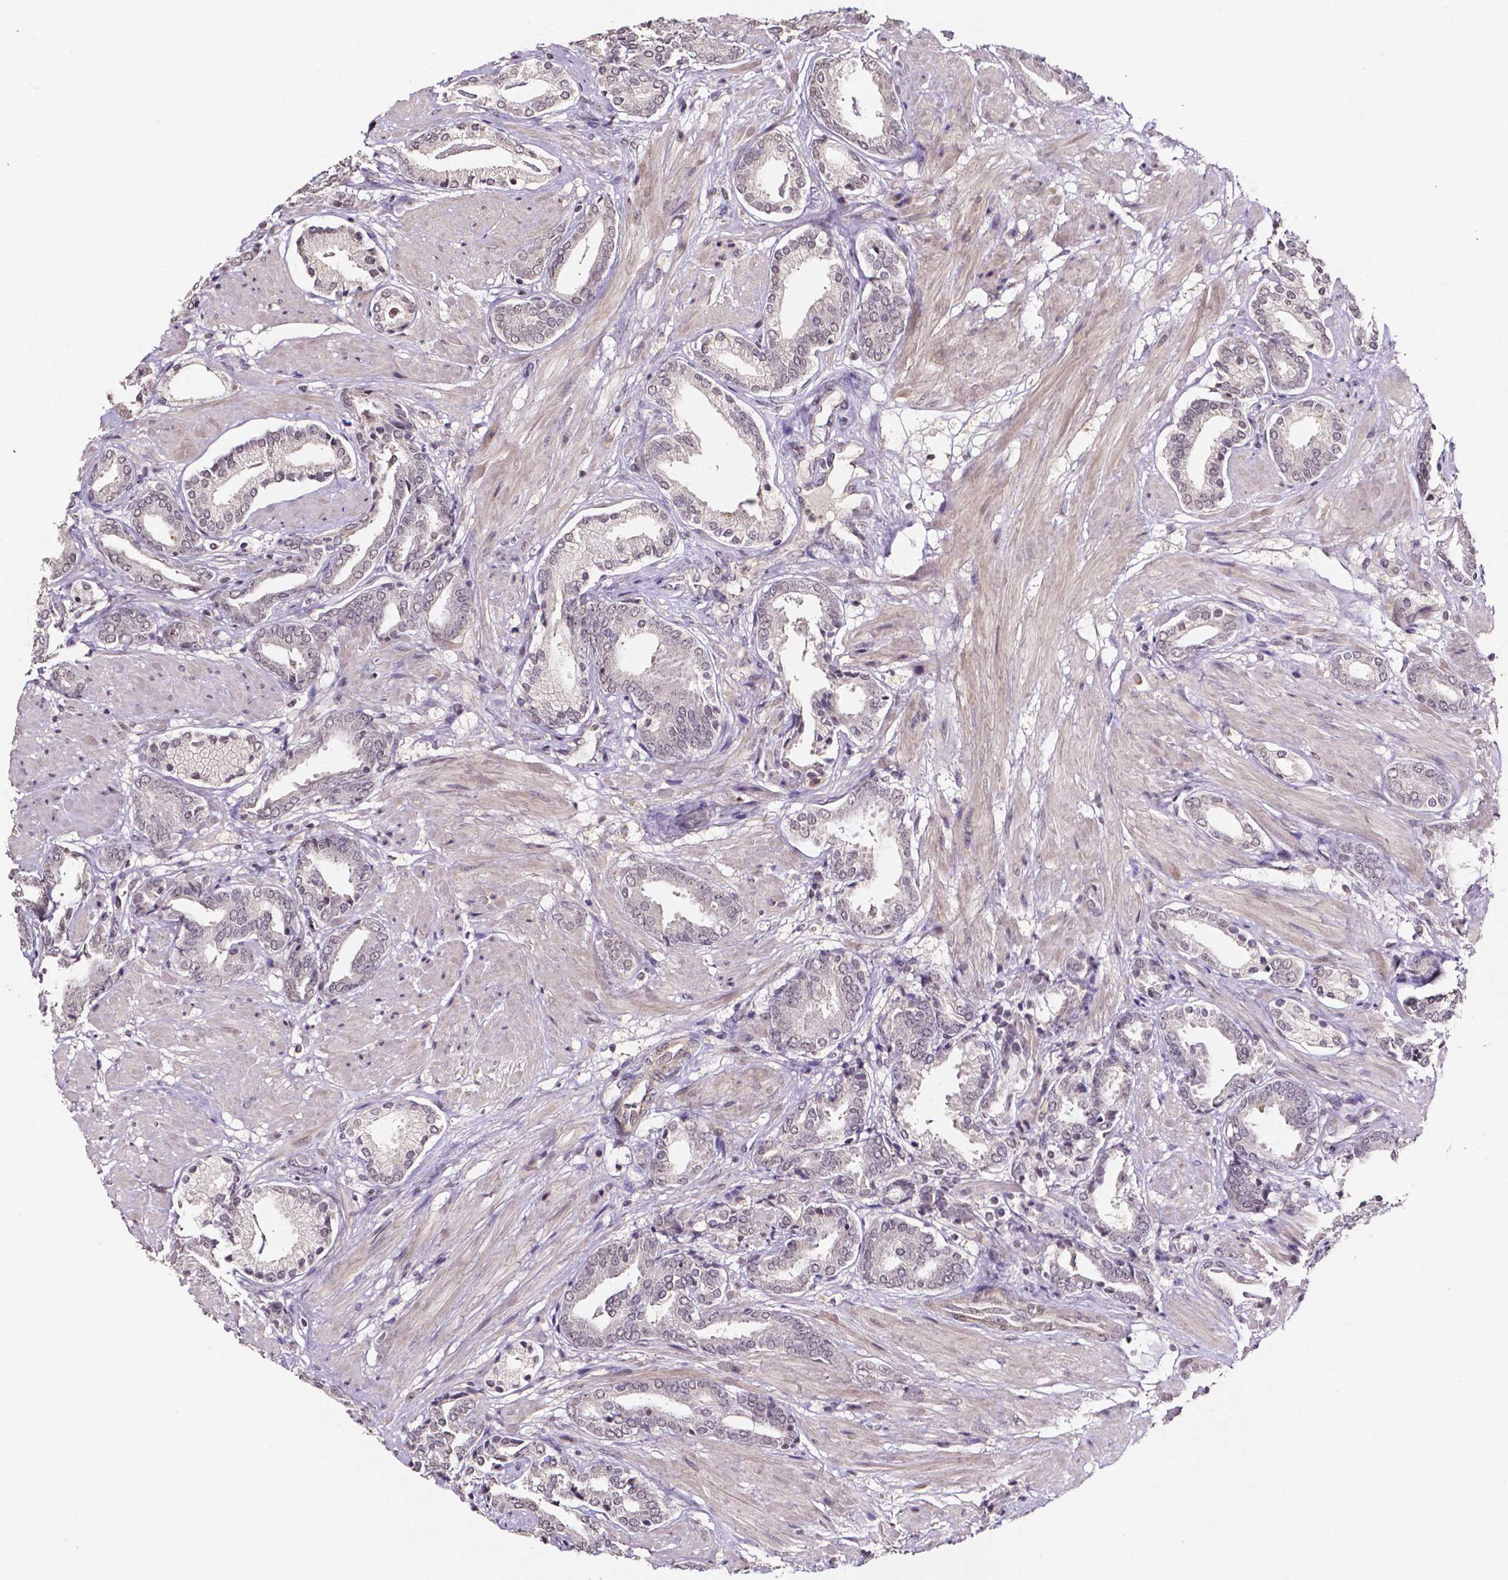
{"staining": {"intensity": "negative", "quantity": "none", "location": "none"}, "tissue": "prostate cancer", "cell_type": "Tumor cells", "image_type": "cancer", "snomed": [{"axis": "morphology", "description": "Adenocarcinoma, High grade"}, {"axis": "topography", "description": "Prostate"}], "caption": "Immunohistochemistry (IHC) photomicrograph of prostate high-grade adenocarcinoma stained for a protein (brown), which reveals no expression in tumor cells.", "gene": "NRGN", "patient": {"sex": "male", "age": 56}}